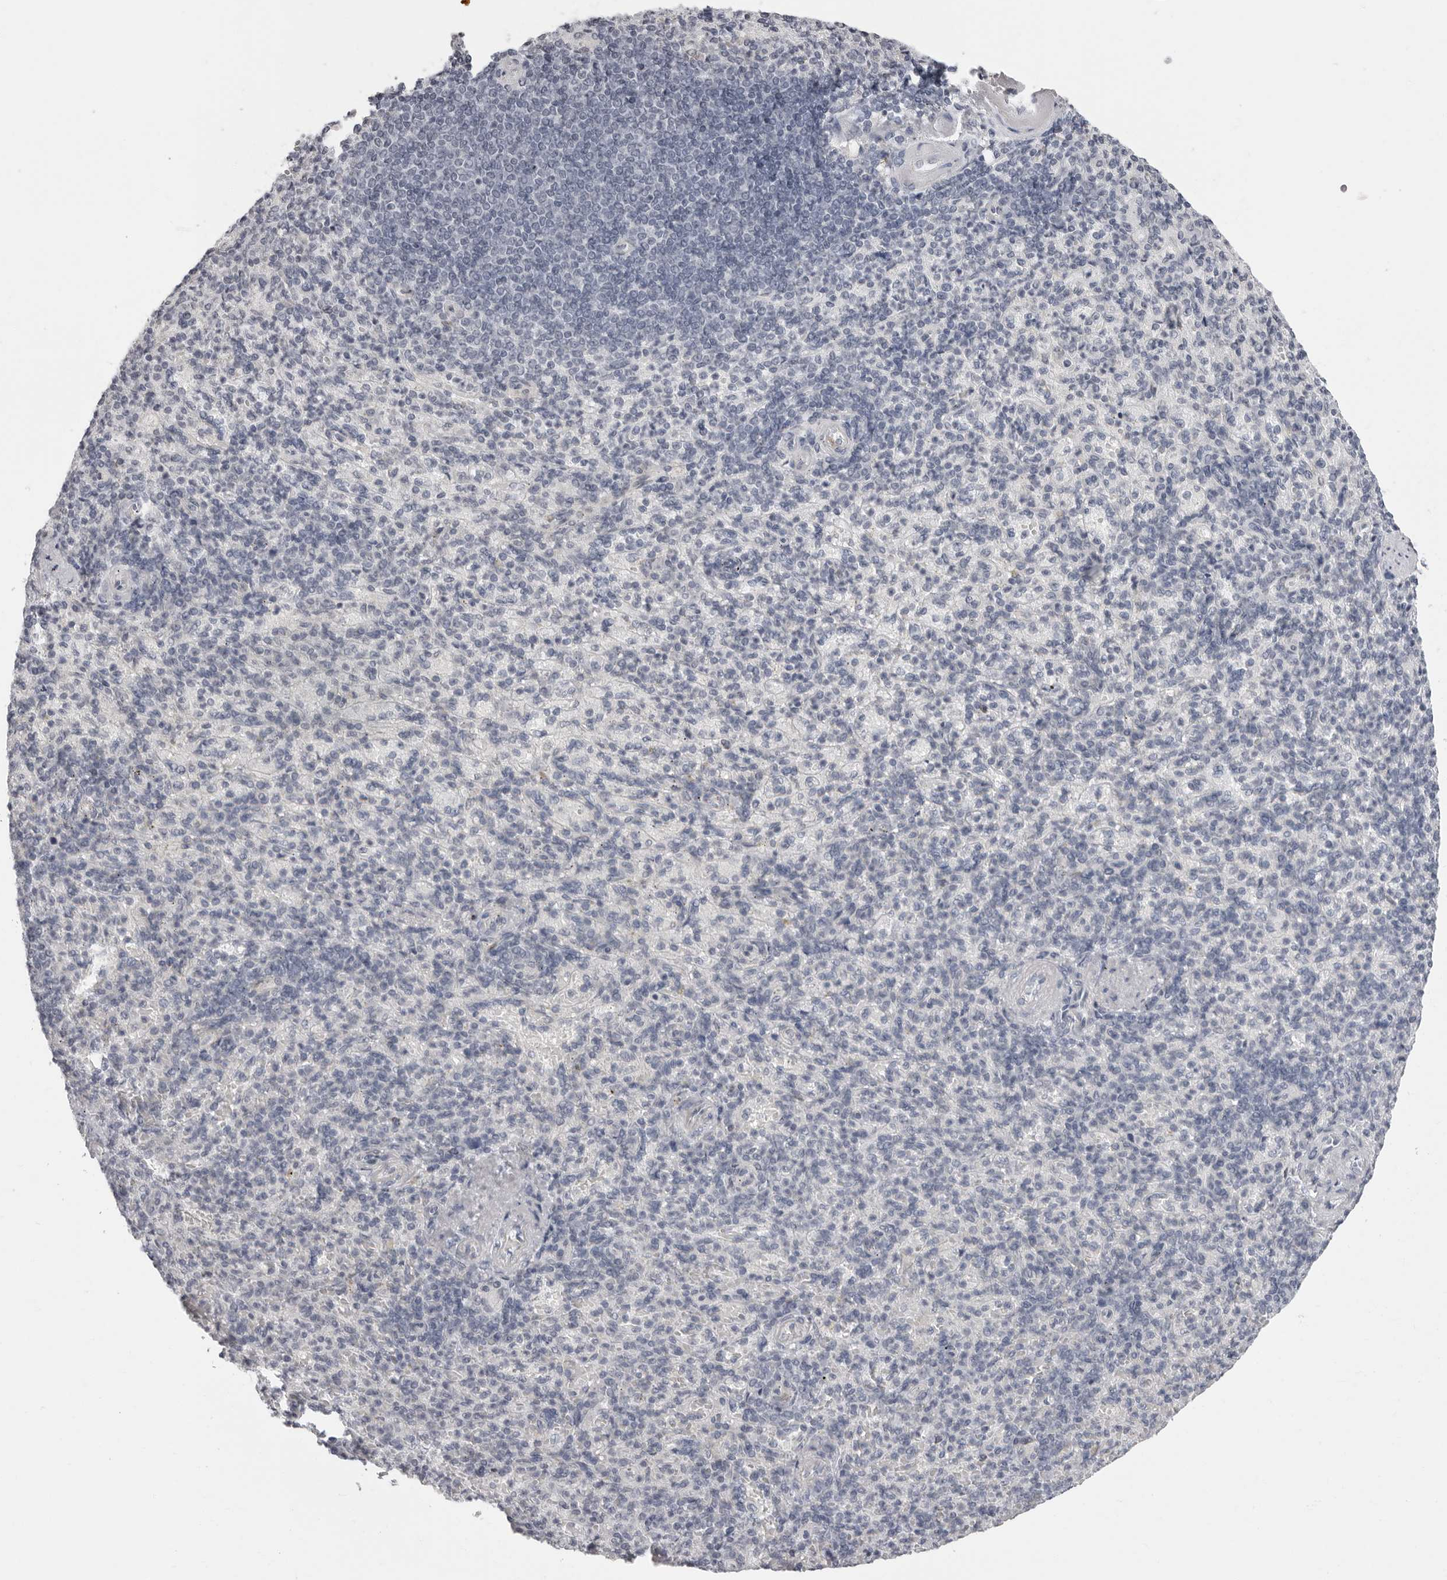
{"staining": {"intensity": "negative", "quantity": "none", "location": "none"}, "tissue": "spleen", "cell_type": "Cells in red pulp", "image_type": "normal", "snomed": [{"axis": "morphology", "description": "Normal tissue, NOS"}, {"axis": "topography", "description": "Spleen"}], "caption": "This is an IHC image of normal spleen. There is no positivity in cells in red pulp.", "gene": "DNALI1", "patient": {"sex": "female", "age": 74}}